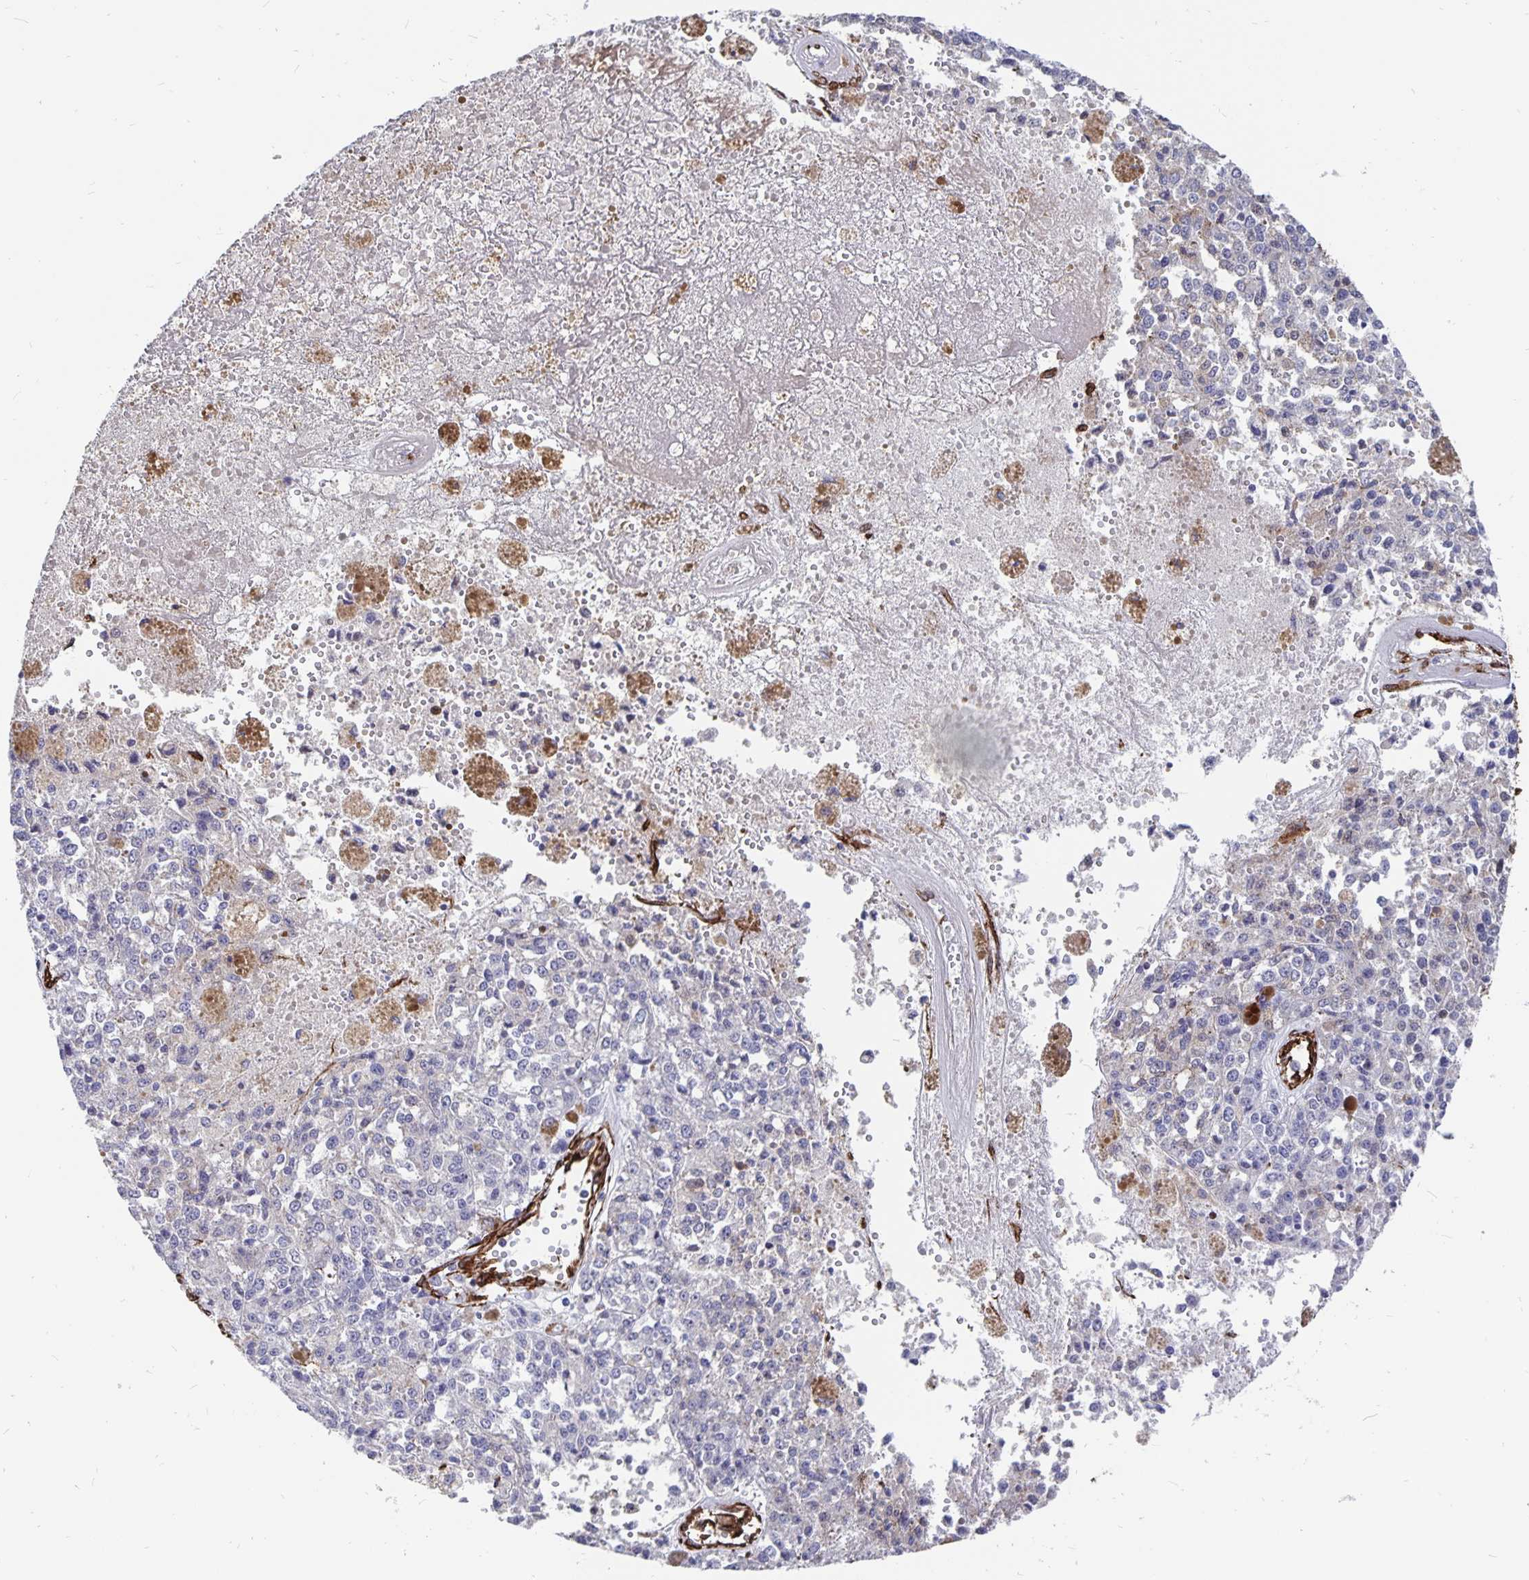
{"staining": {"intensity": "negative", "quantity": "none", "location": "none"}, "tissue": "melanoma", "cell_type": "Tumor cells", "image_type": "cancer", "snomed": [{"axis": "morphology", "description": "Malignant melanoma, Metastatic site"}, {"axis": "topography", "description": "Lymph node"}], "caption": "Immunohistochemistry (IHC) micrograph of malignant melanoma (metastatic site) stained for a protein (brown), which exhibits no staining in tumor cells.", "gene": "DCHS2", "patient": {"sex": "female", "age": 64}}